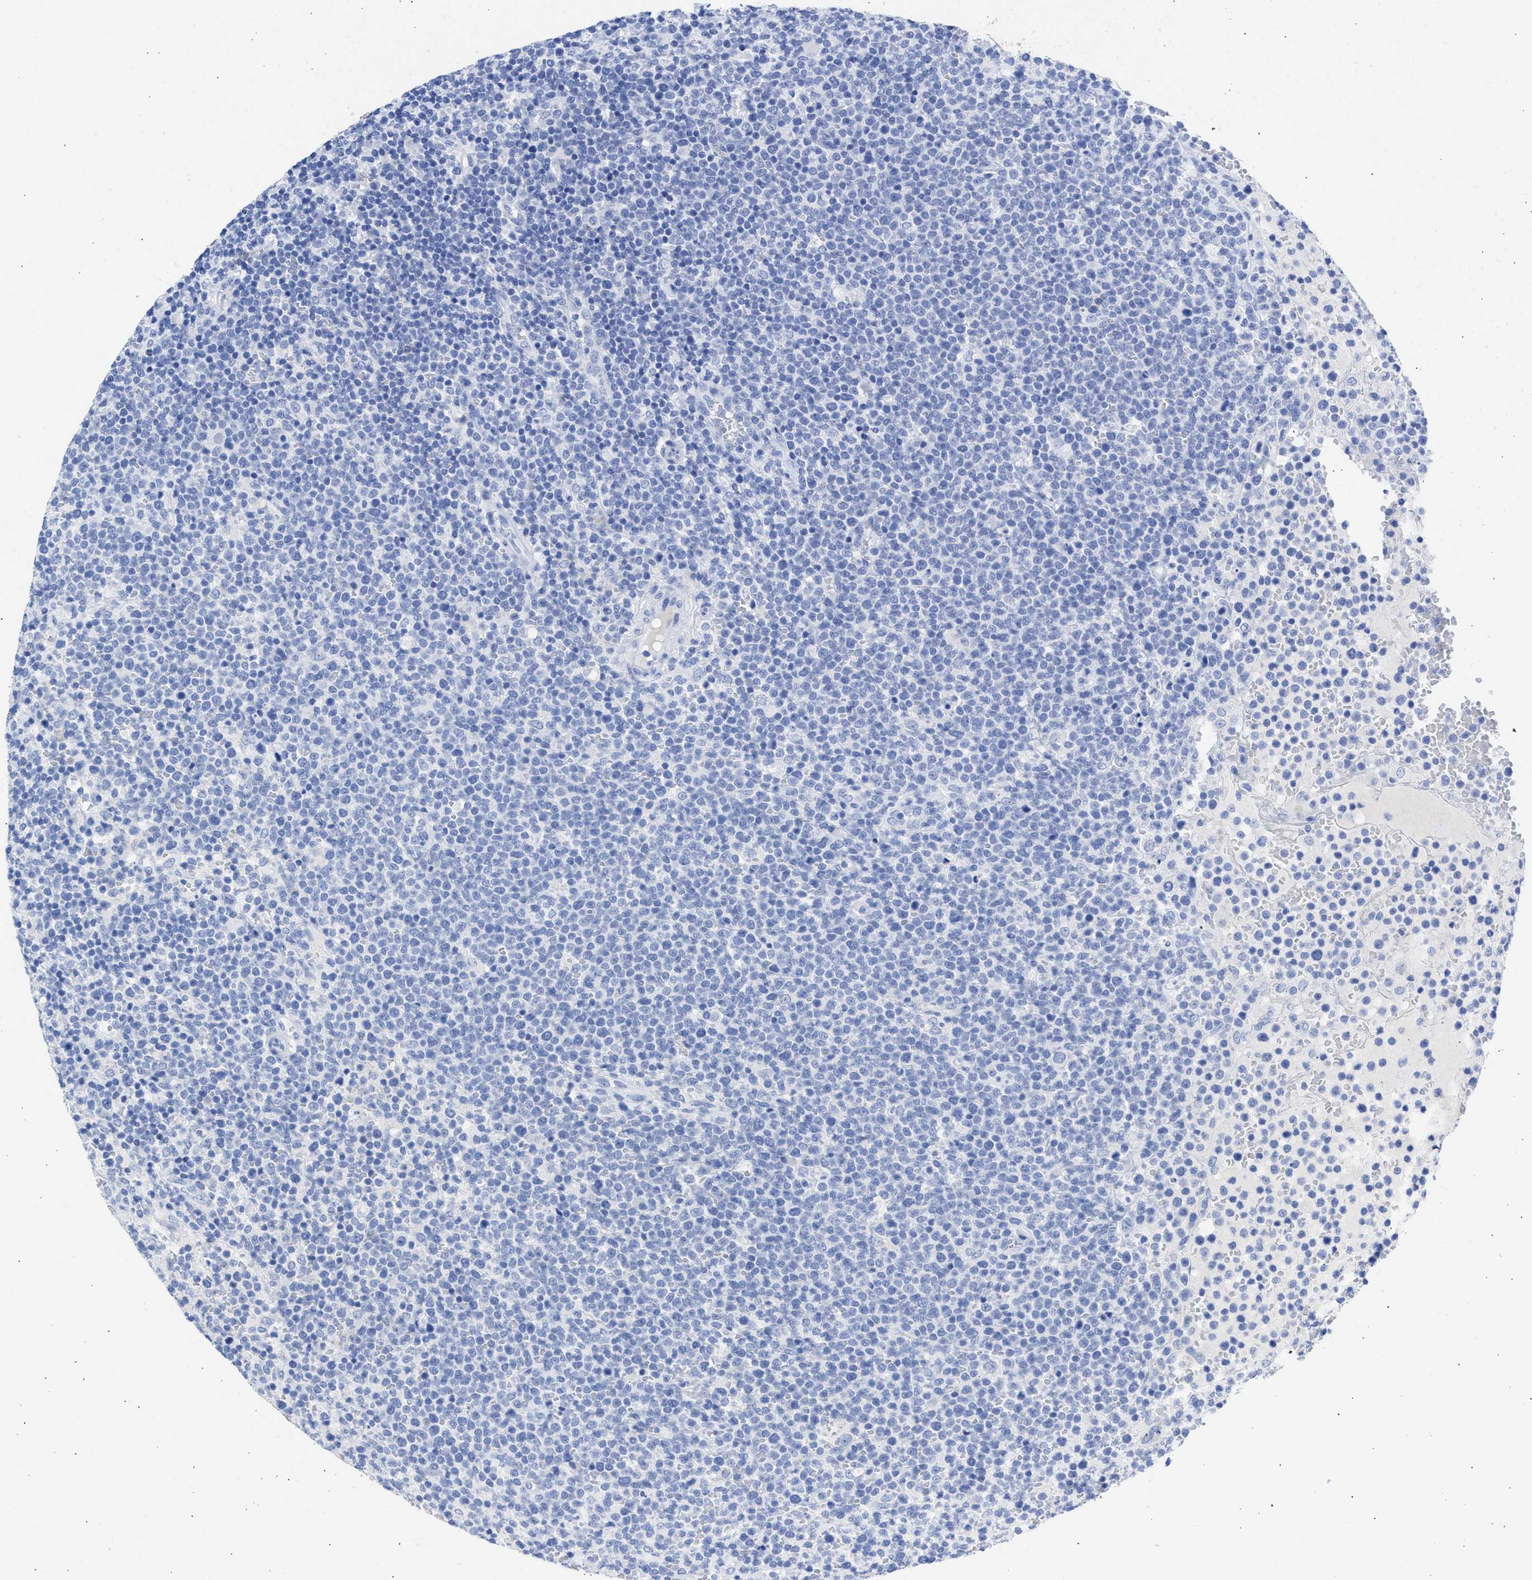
{"staining": {"intensity": "negative", "quantity": "none", "location": "none"}, "tissue": "lymphoma", "cell_type": "Tumor cells", "image_type": "cancer", "snomed": [{"axis": "morphology", "description": "Malignant lymphoma, non-Hodgkin's type, High grade"}, {"axis": "topography", "description": "Lymph node"}], "caption": "Lymphoma was stained to show a protein in brown. There is no significant staining in tumor cells.", "gene": "NCAM1", "patient": {"sex": "male", "age": 61}}